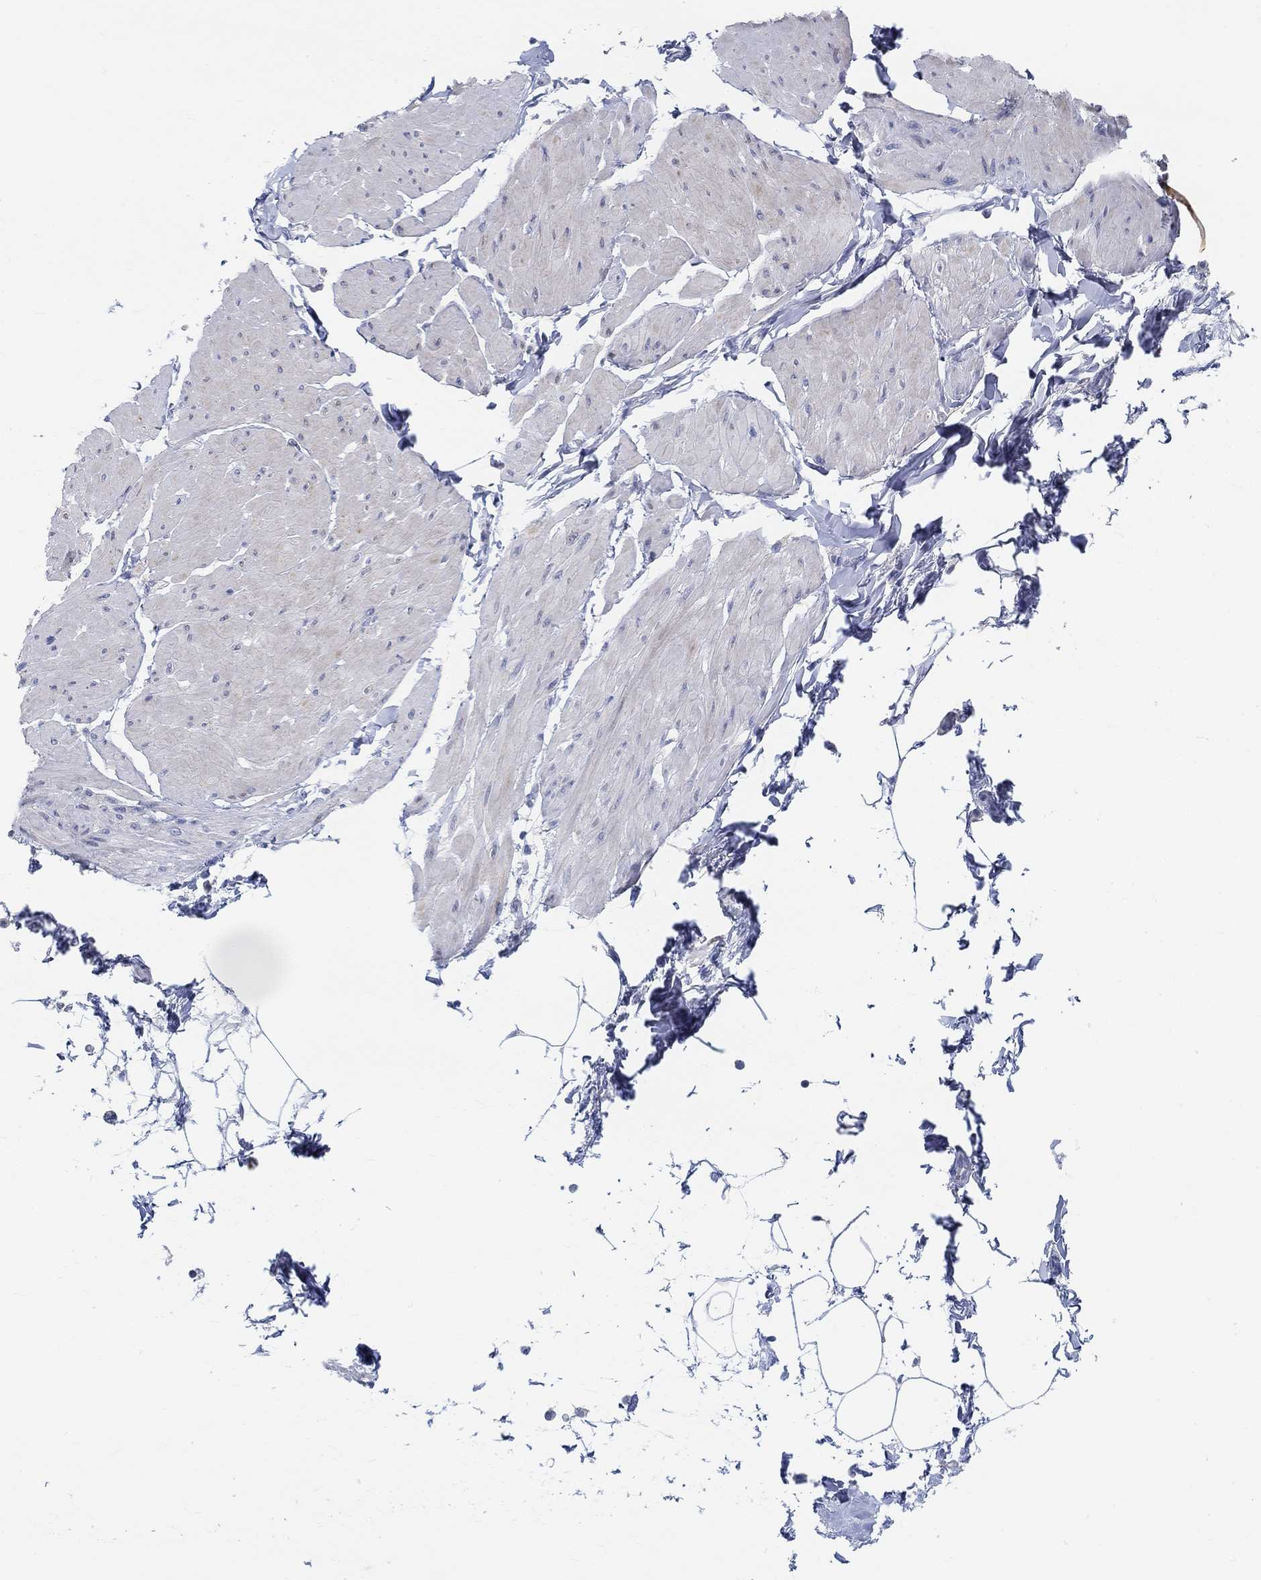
{"staining": {"intensity": "negative", "quantity": "none", "location": "none"}, "tissue": "smooth muscle", "cell_type": "Smooth muscle cells", "image_type": "normal", "snomed": [{"axis": "morphology", "description": "Normal tissue, NOS"}, {"axis": "topography", "description": "Adipose tissue"}, {"axis": "topography", "description": "Smooth muscle"}, {"axis": "topography", "description": "Peripheral nerve tissue"}], "caption": "Histopathology image shows no protein staining in smooth muscle cells of unremarkable smooth muscle. (Immunohistochemistry, brightfield microscopy, high magnification).", "gene": "SNTG2", "patient": {"sex": "male", "age": 83}}